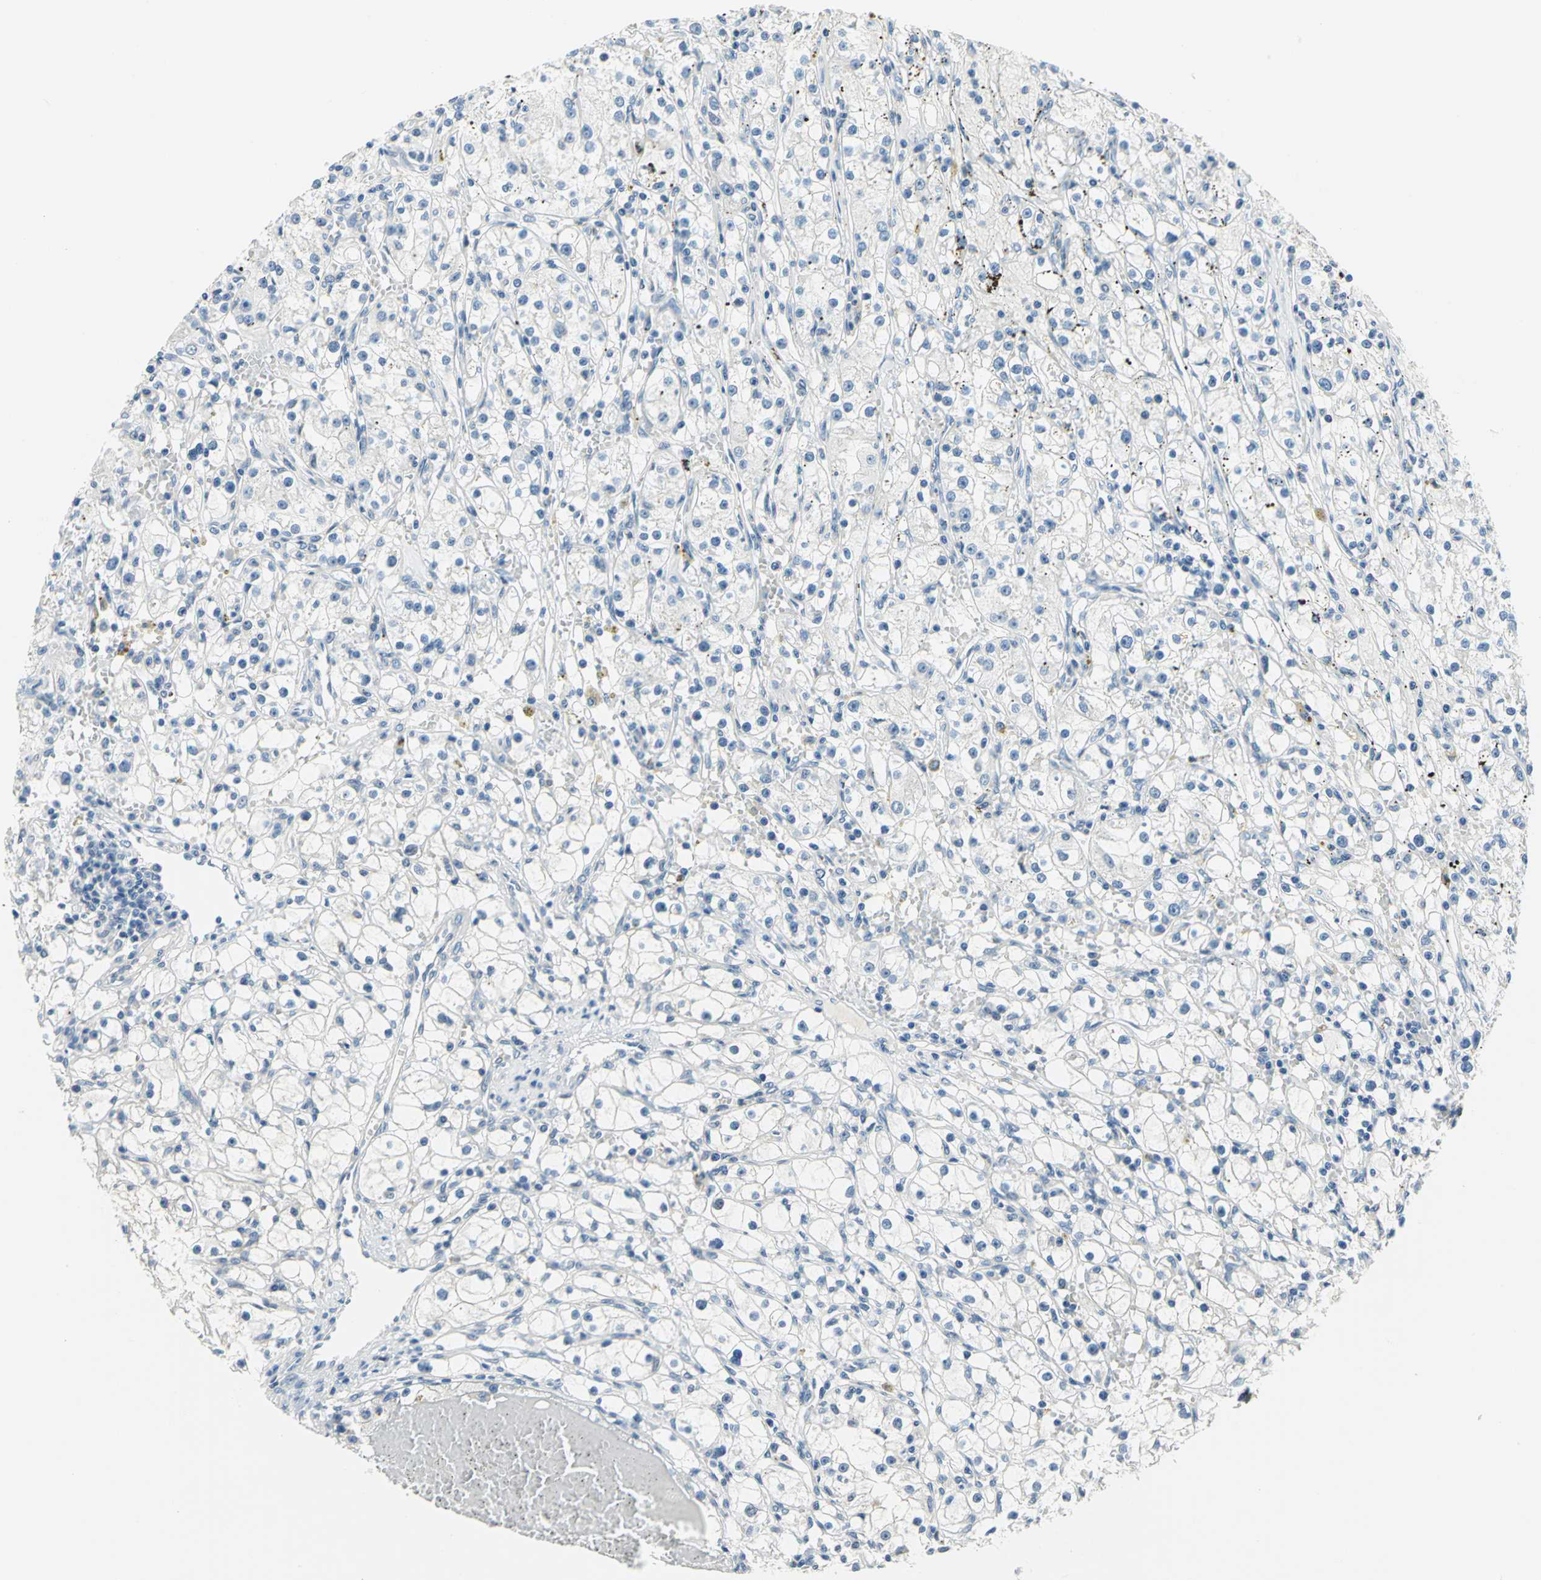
{"staining": {"intensity": "negative", "quantity": "none", "location": "none"}, "tissue": "renal cancer", "cell_type": "Tumor cells", "image_type": "cancer", "snomed": [{"axis": "morphology", "description": "Adenocarcinoma, NOS"}, {"axis": "topography", "description": "Kidney"}], "caption": "High power microscopy photomicrograph of an IHC micrograph of renal cancer, revealing no significant staining in tumor cells. The staining was performed using DAB to visualize the protein expression in brown, while the nuclei were stained in blue with hematoxylin (Magnification: 20x).", "gene": "RAD17", "patient": {"sex": "male", "age": 56}}